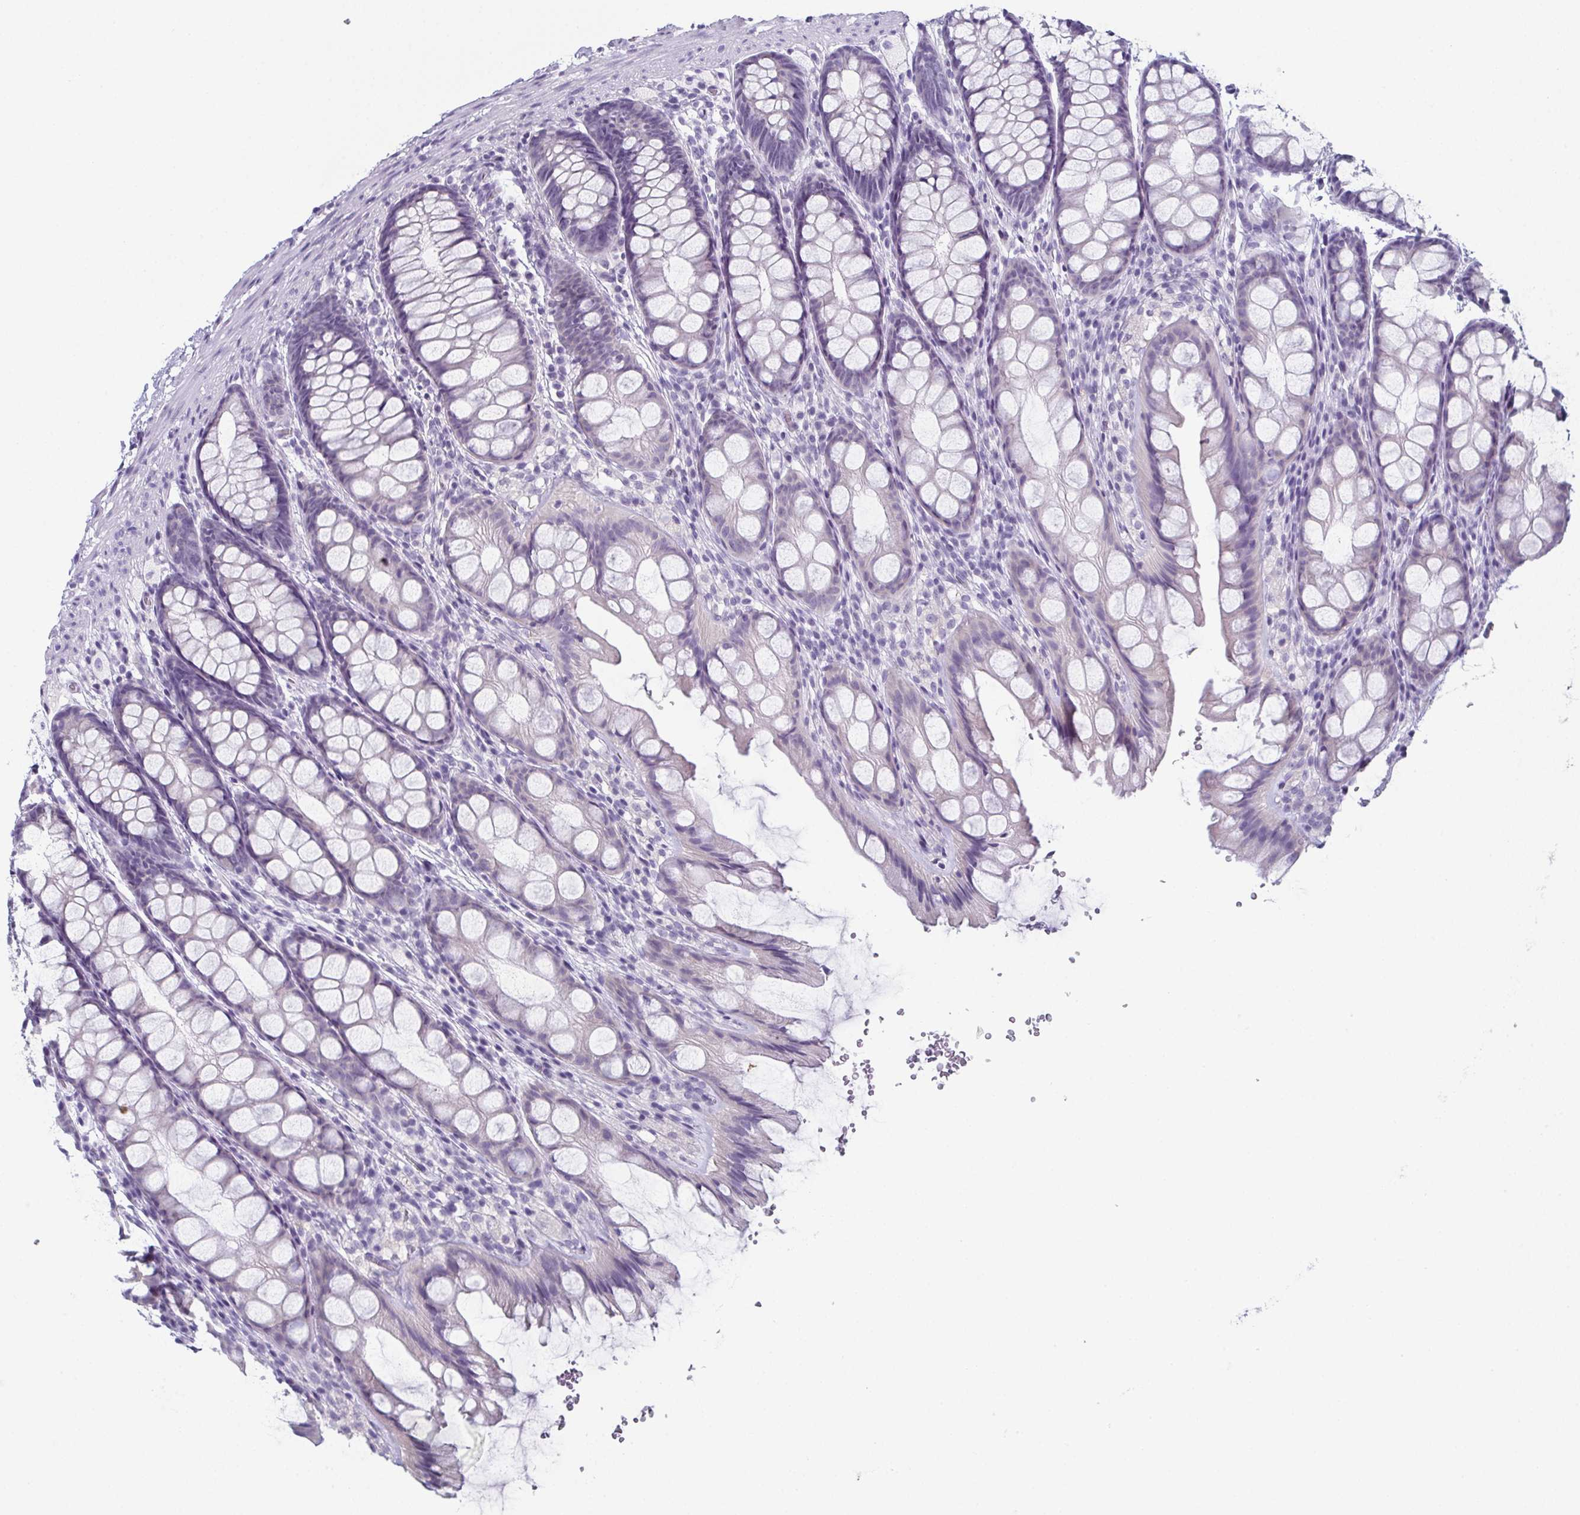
{"staining": {"intensity": "negative", "quantity": "none", "location": "none"}, "tissue": "colon", "cell_type": "Endothelial cells", "image_type": "normal", "snomed": [{"axis": "morphology", "description": "Normal tissue, NOS"}, {"axis": "topography", "description": "Colon"}], "caption": "This is a micrograph of IHC staining of unremarkable colon, which shows no expression in endothelial cells.", "gene": "ENKUR", "patient": {"sex": "male", "age": 47}}